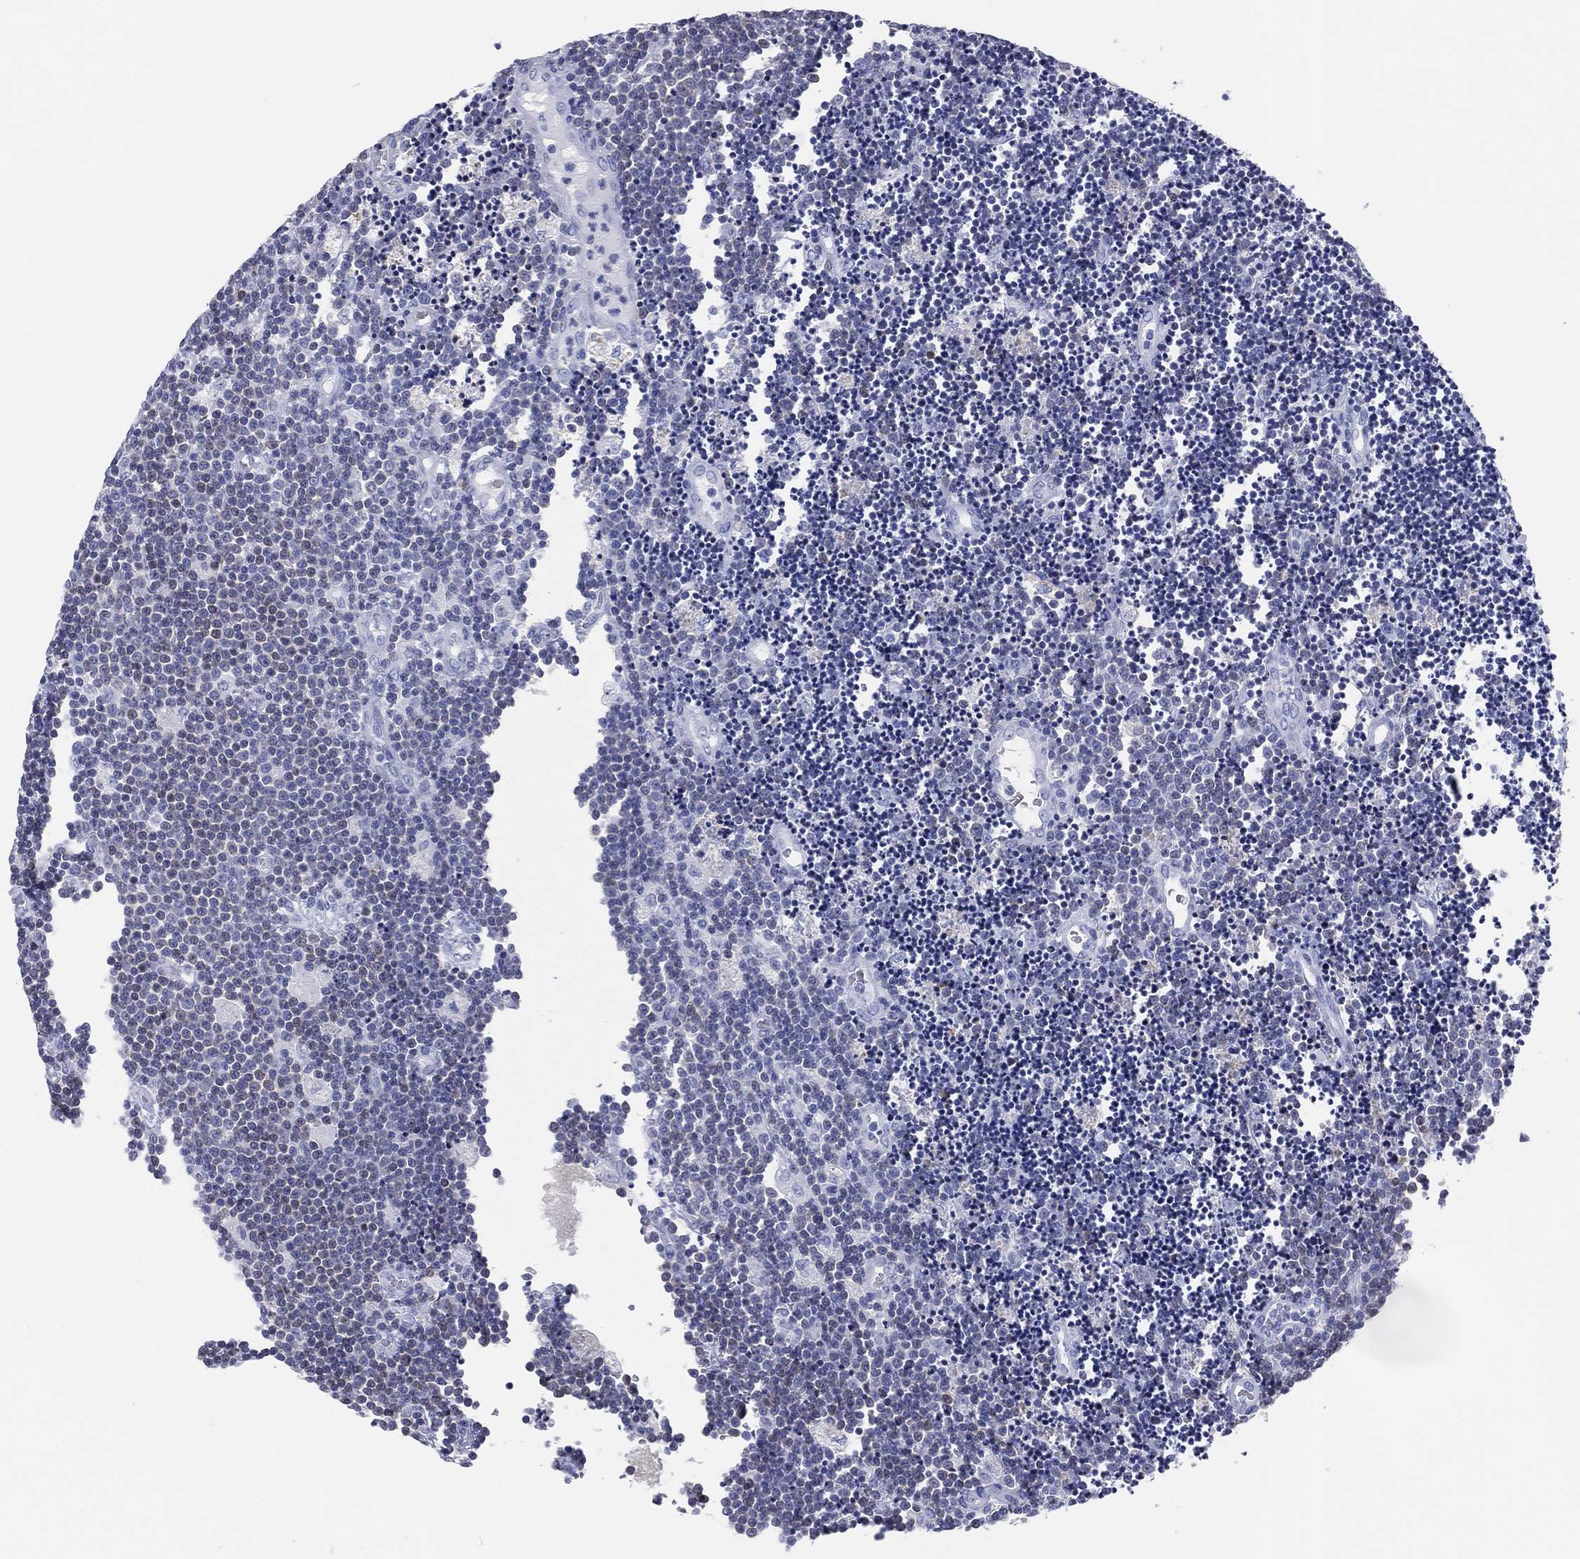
{"staining": {"intensity": "negative", "quantity": "none", "location": "none"}, "tissue": "lymphoma", "cell_type": "Tumor cells", "image_type": "cancer", "snomed": [{"axis": "morphology", "description": "Malignant lymphoma, non-Hodgkin's type, Low grade"}, {"axis": "topography", "description": "Brain"}], "caption": "Malignant lymphoma, non-Hodgkin's type (low-grade) was stained to show a protein in brown. There is no significant staining in tumor cells.", "gene": "CD79A", "patient": {"sex": "female", "age": 66}}